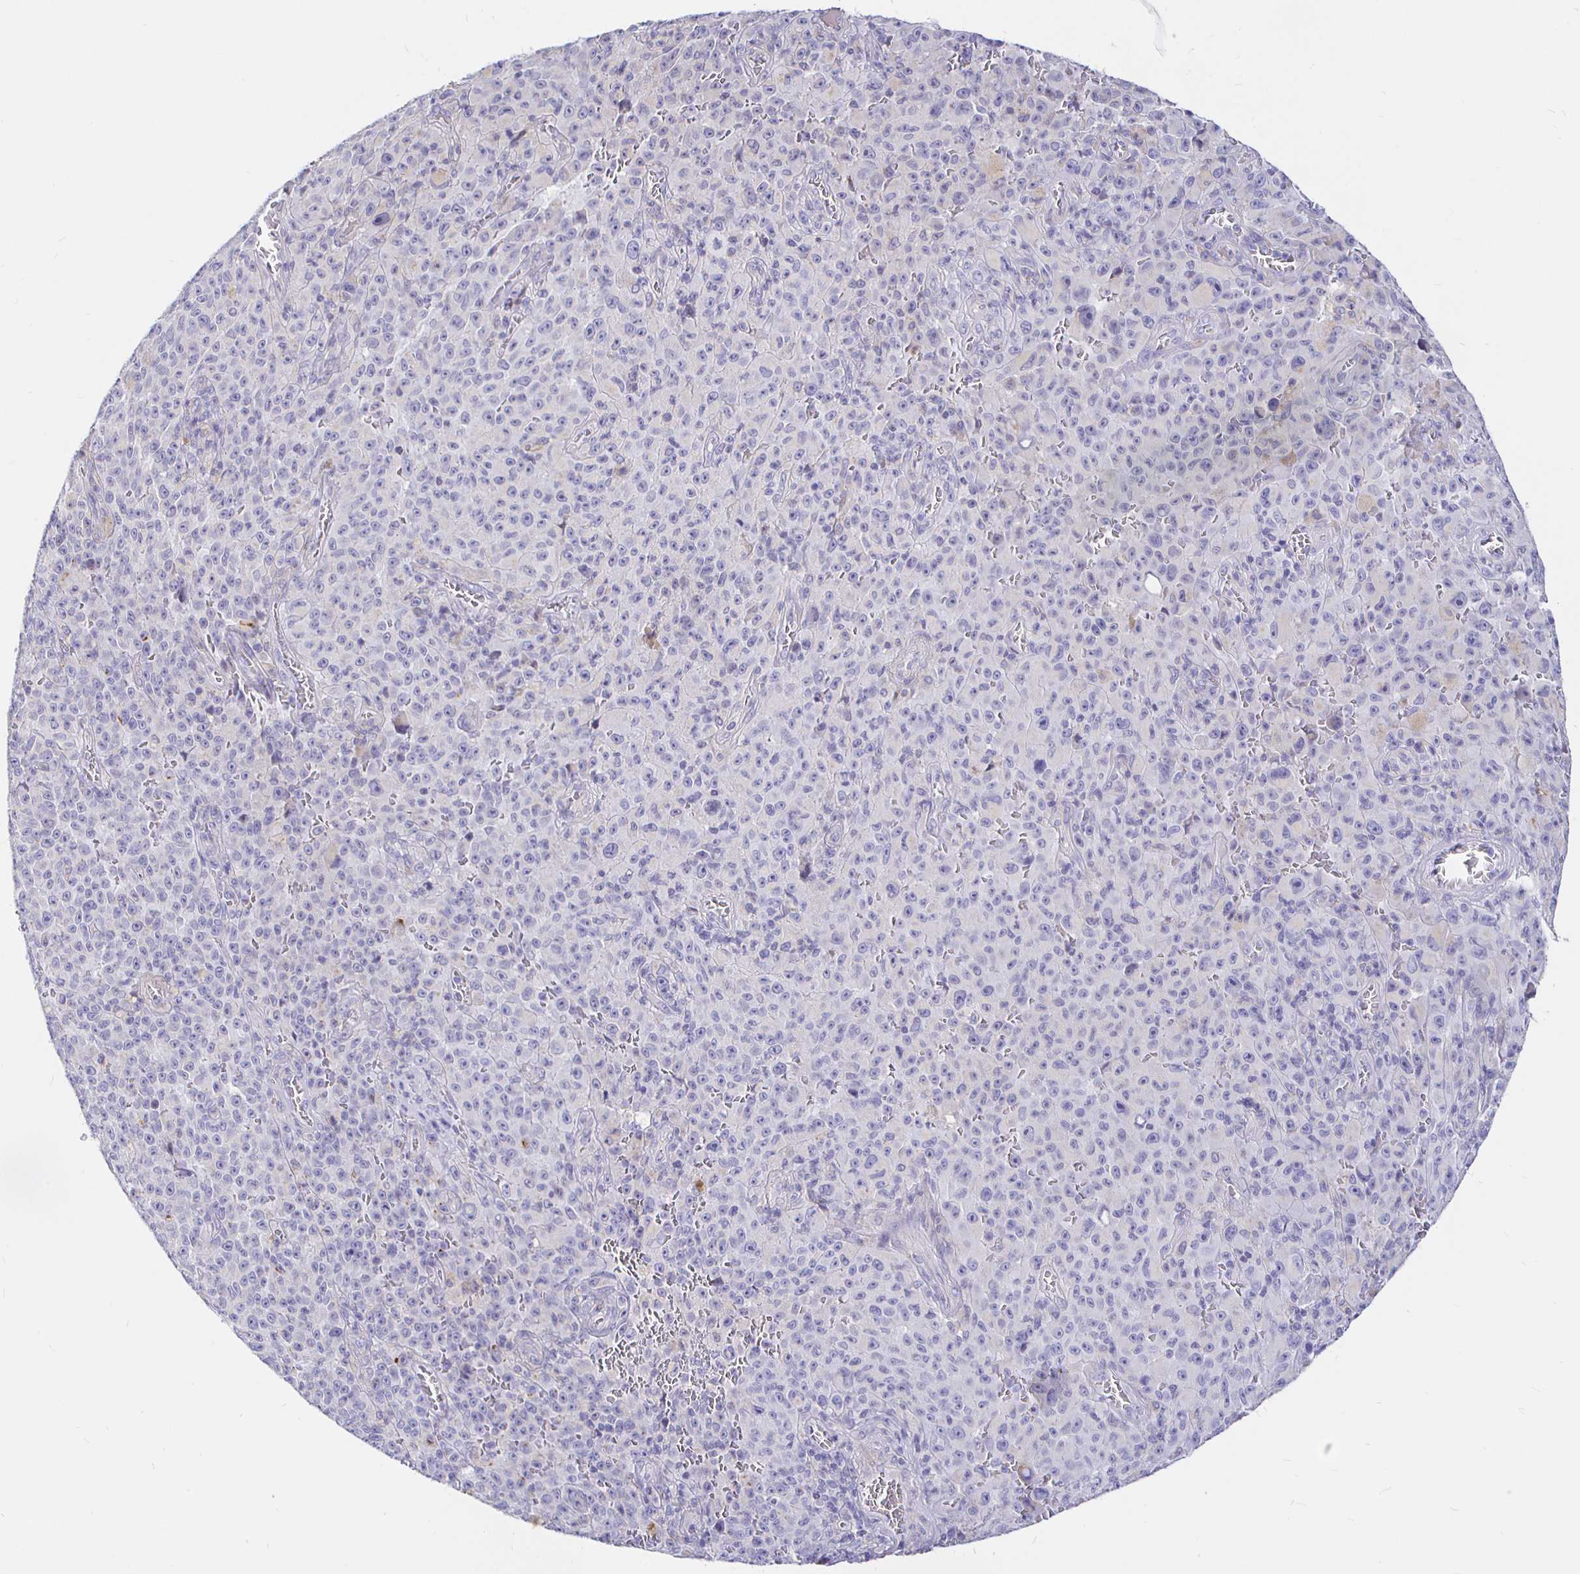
{"staining": {"intensity": "negative", "quantity": "none", "location": "none"}, "tissue": "melanoma", "cell_type": "Tumor cells", "image_type": "cancer", "snomed": [{"axis": "morphology", "description": "Malignant melanoma, NOS"}, {"axis": "topography", "description": "Skin"}], "caption": "Immunohistochemistry micrograph of melanoma stained for a protein (brown), which reveals no positivity in tumor cells.", "gene": "NECAB1", "patient": {"sex": "female", "age": 82}}